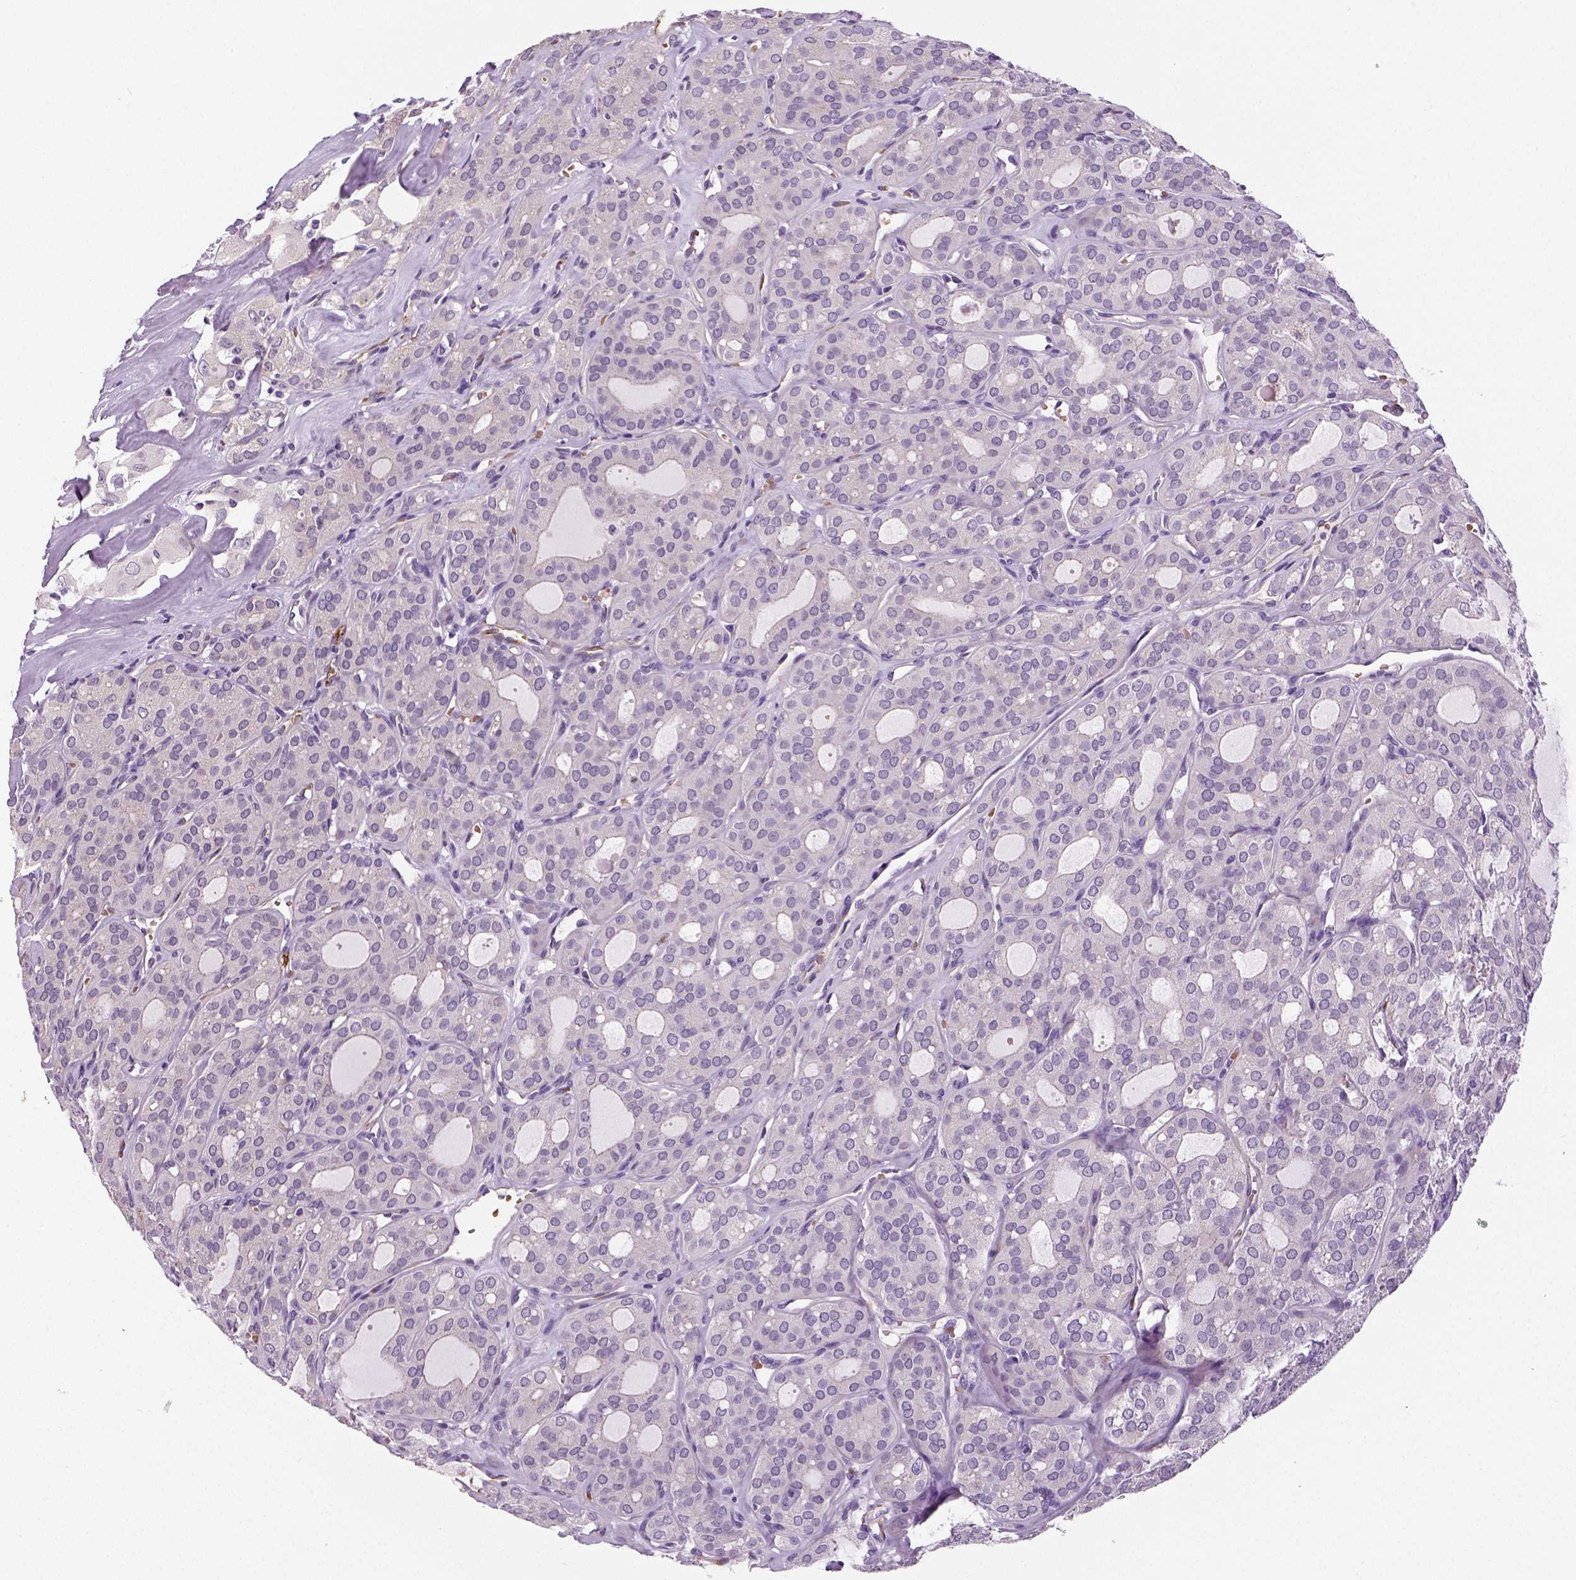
{"staining": {"intensity": "negative", "quantity": "none", "location": "none"}, "tissue": "thyroid cancer", "cell_type": "Tumor cells", "image_type": "cancer", "snomed": [{"axis": "morphology", "description": "Follicular adenoma carcinoma, NOS"}, {"axis": "topography", "description": "Thyroid gland"}], "caption": "Thyroid cancer (follicular adenoma carcinoma) stained for a protein using IHC displays no expression tumor cells.", "gene": "TSPAN7", "patient": {"sex": "male", "age": 75}}